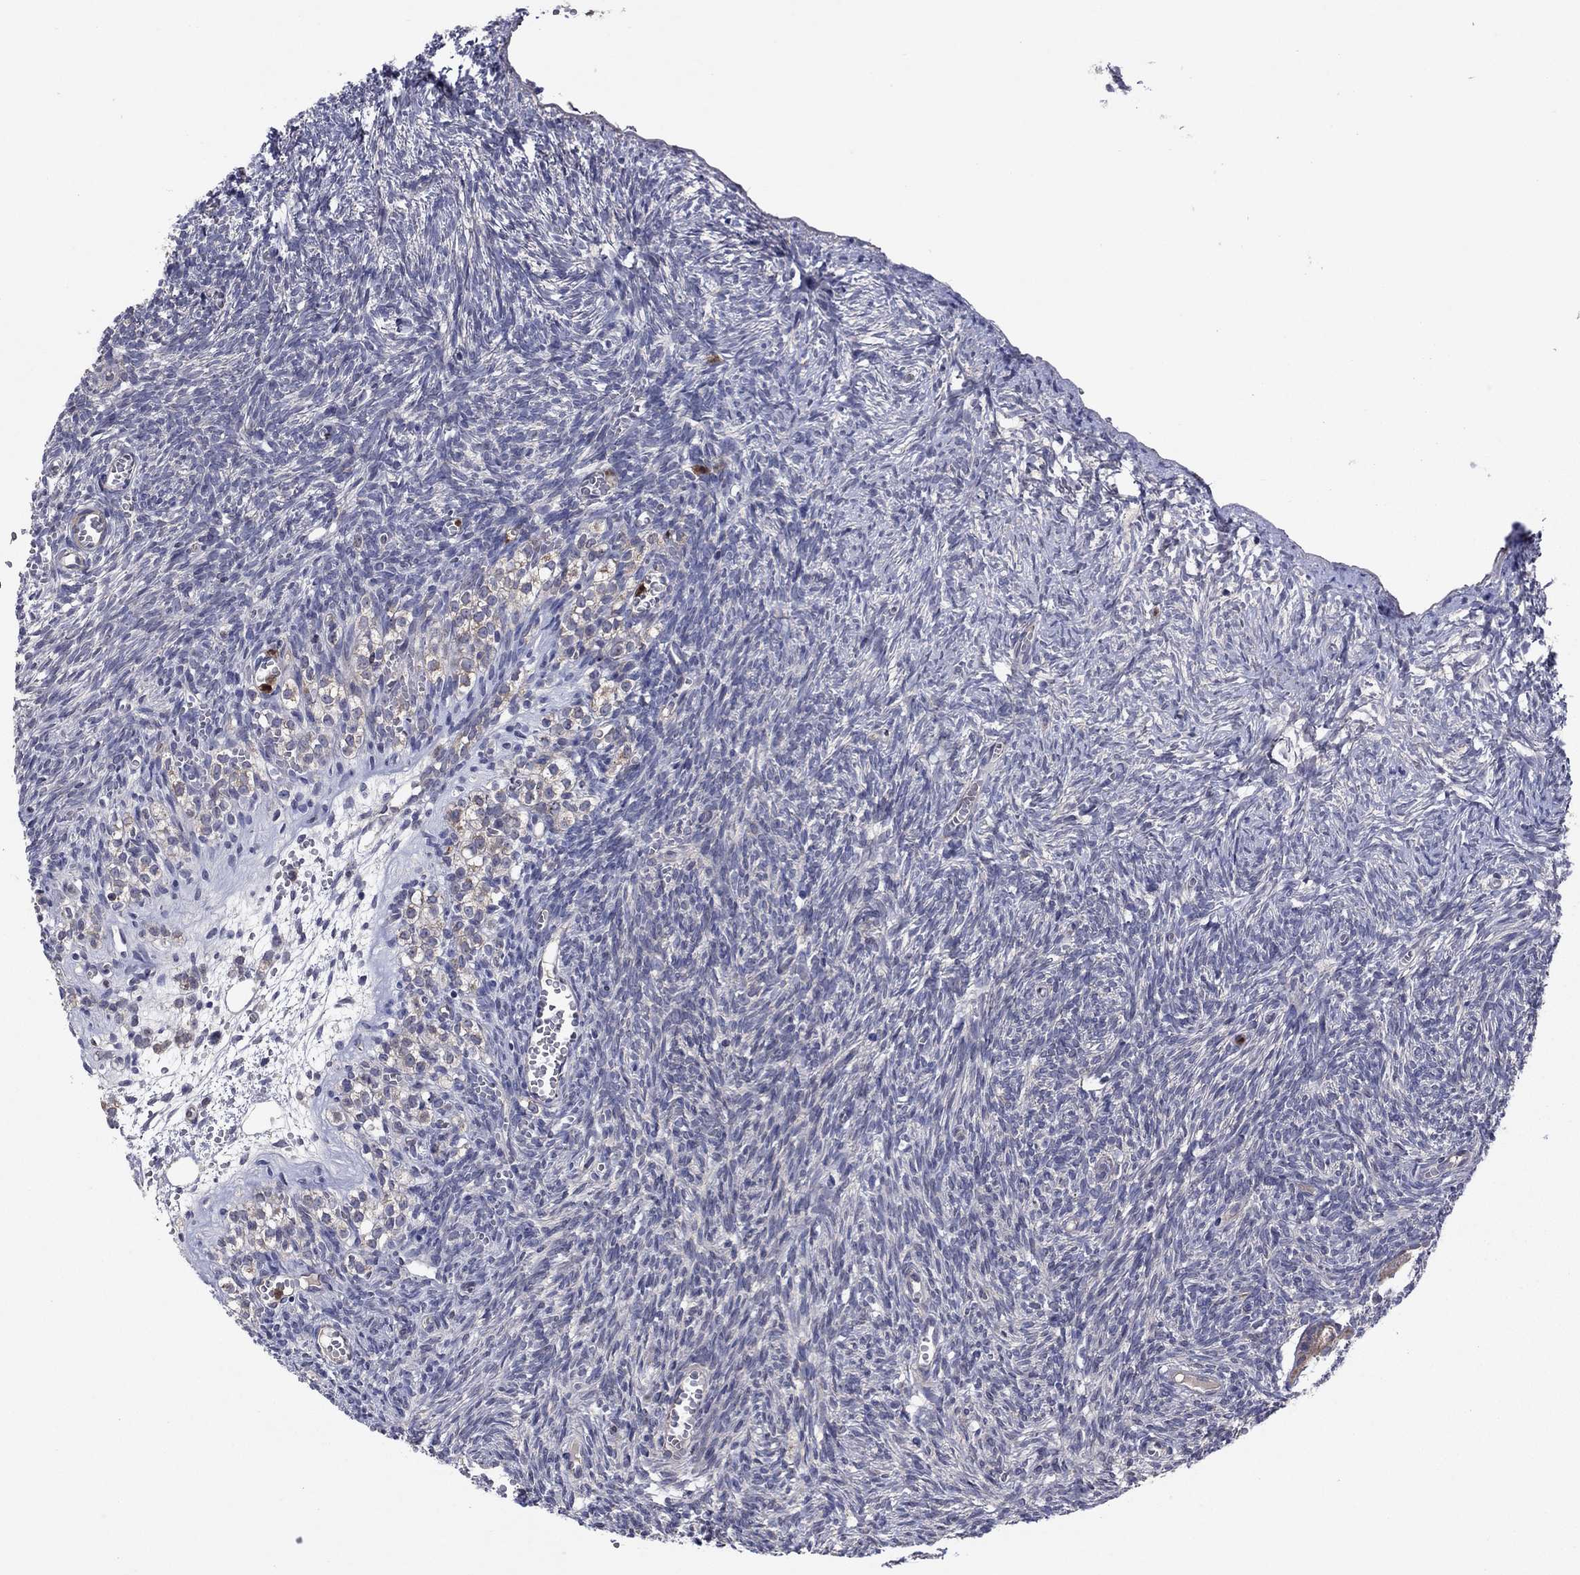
{"staining": {"intensity": "moderate", "quantity": "25%-75%", "location": "cytoplasmic/membranous"}, "tissue": "ovary", "cell_type": "Follicle cells", "image_type": "normal", "snomed": [{"axis": "morphology", "description": "Normal tissue, NOS"}, {"axis": "topography", "description": "Ovary"}], "caption": "This image shows benign ovary stained with immunohistochemistry (IHC) to label a protein in brown. The cytoplasmic/membranous of follicle cells show moderate positivity for the protein. Nuclei are counter-stained blue.", "gene": "MSRB1", "patient": {"sex": "female", "age": 43}}